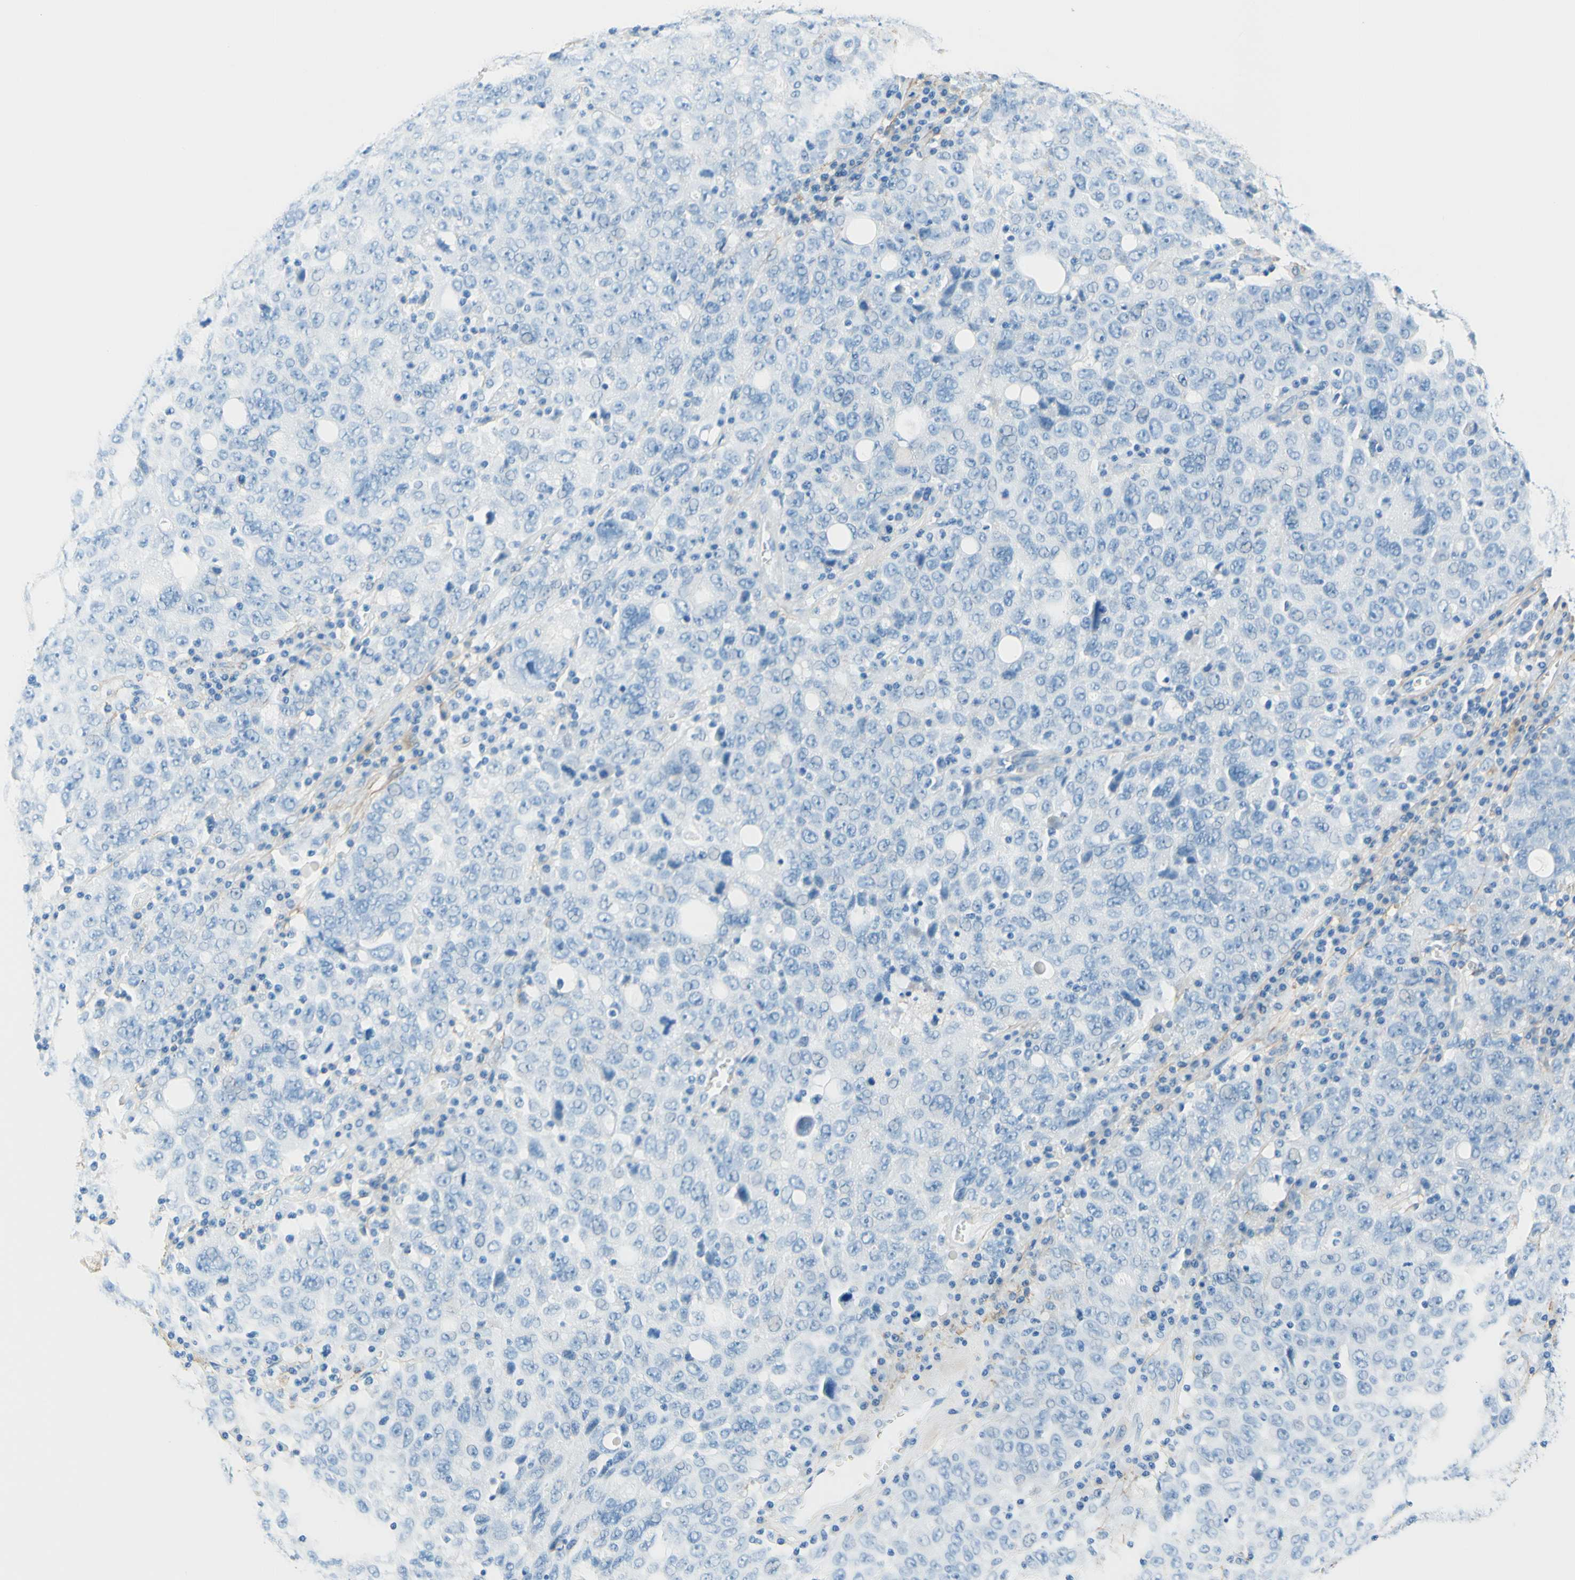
{"staining": {"intensity": "negative", "quantity": "none", "location": "none"}, "tissue": "ovarian cancer", "cell_type": "Tumor cells", "image_type": "cancer", "snomed": [{"axis": "morphology", "description": "Carcinoma, endometroid"}, {"axis": "topography", "description": "Ovary"}], "caption": "A high-resolution image shows IHC staining of ovarian cancer, which shows no significant expression in tumor cells.", "gene": "MFAP5", "patient": {"sex": "female", "age": 62}}